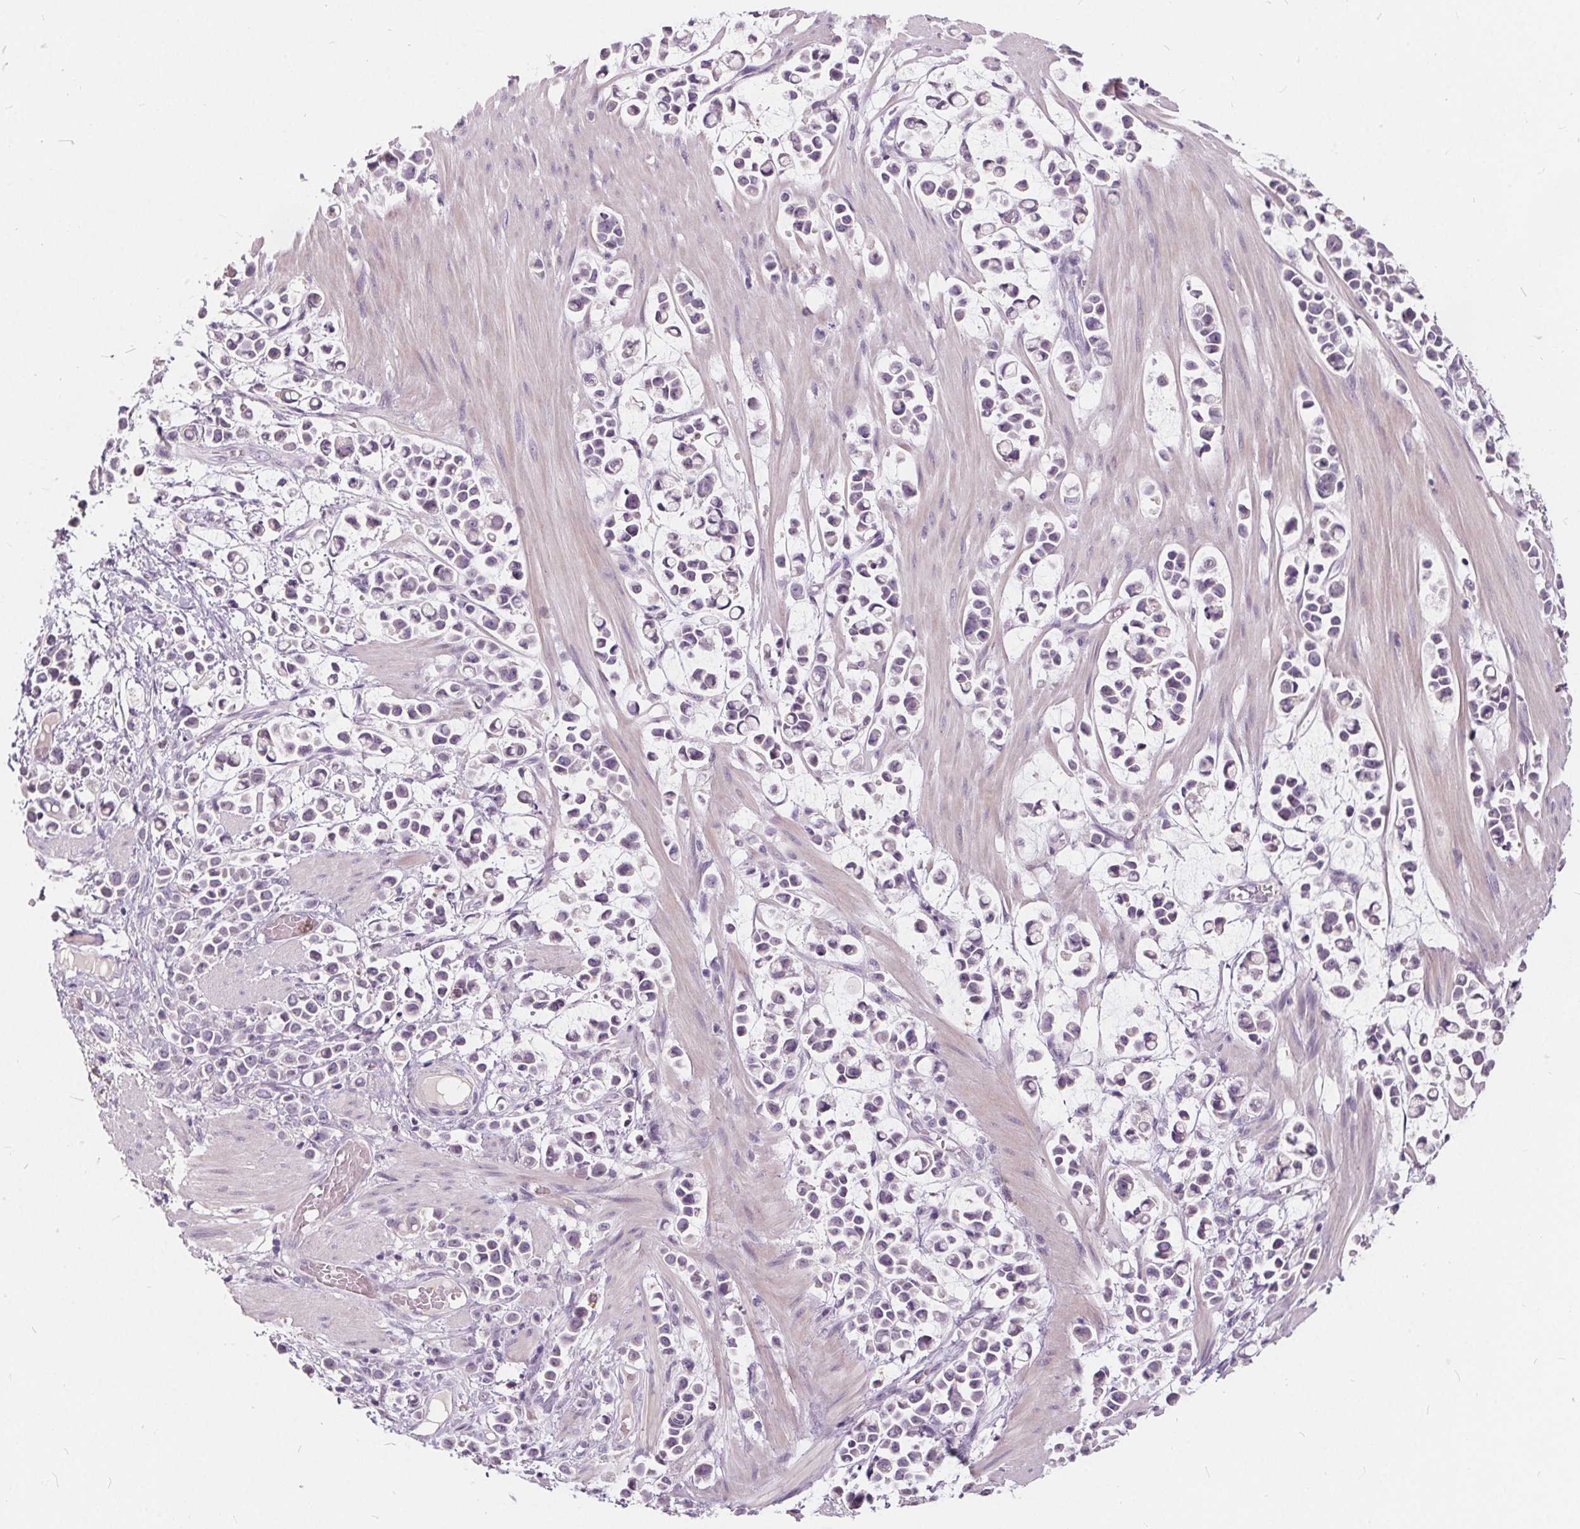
{"staining": {"intensity": "negative", "quantity": "none", "location": "none"}, "tissue": "stomach cancer", "cell_type": "Tumor cells", "image_type": "cancer", "snomed": [{"axis": "morphology", "description": "Adenocarcinoma, NOS"}, {"axis": "topography", "description": "Stomach"}], "caption": "High magnification brightfield microscopy of stomach adenocarcinoma stained with DAB (brown) and counterstained with hematoxylin (blue): tumor cells show no significant positivity.", "gene": "HAAO", "patient": {"sex": "male", "age": 82}}